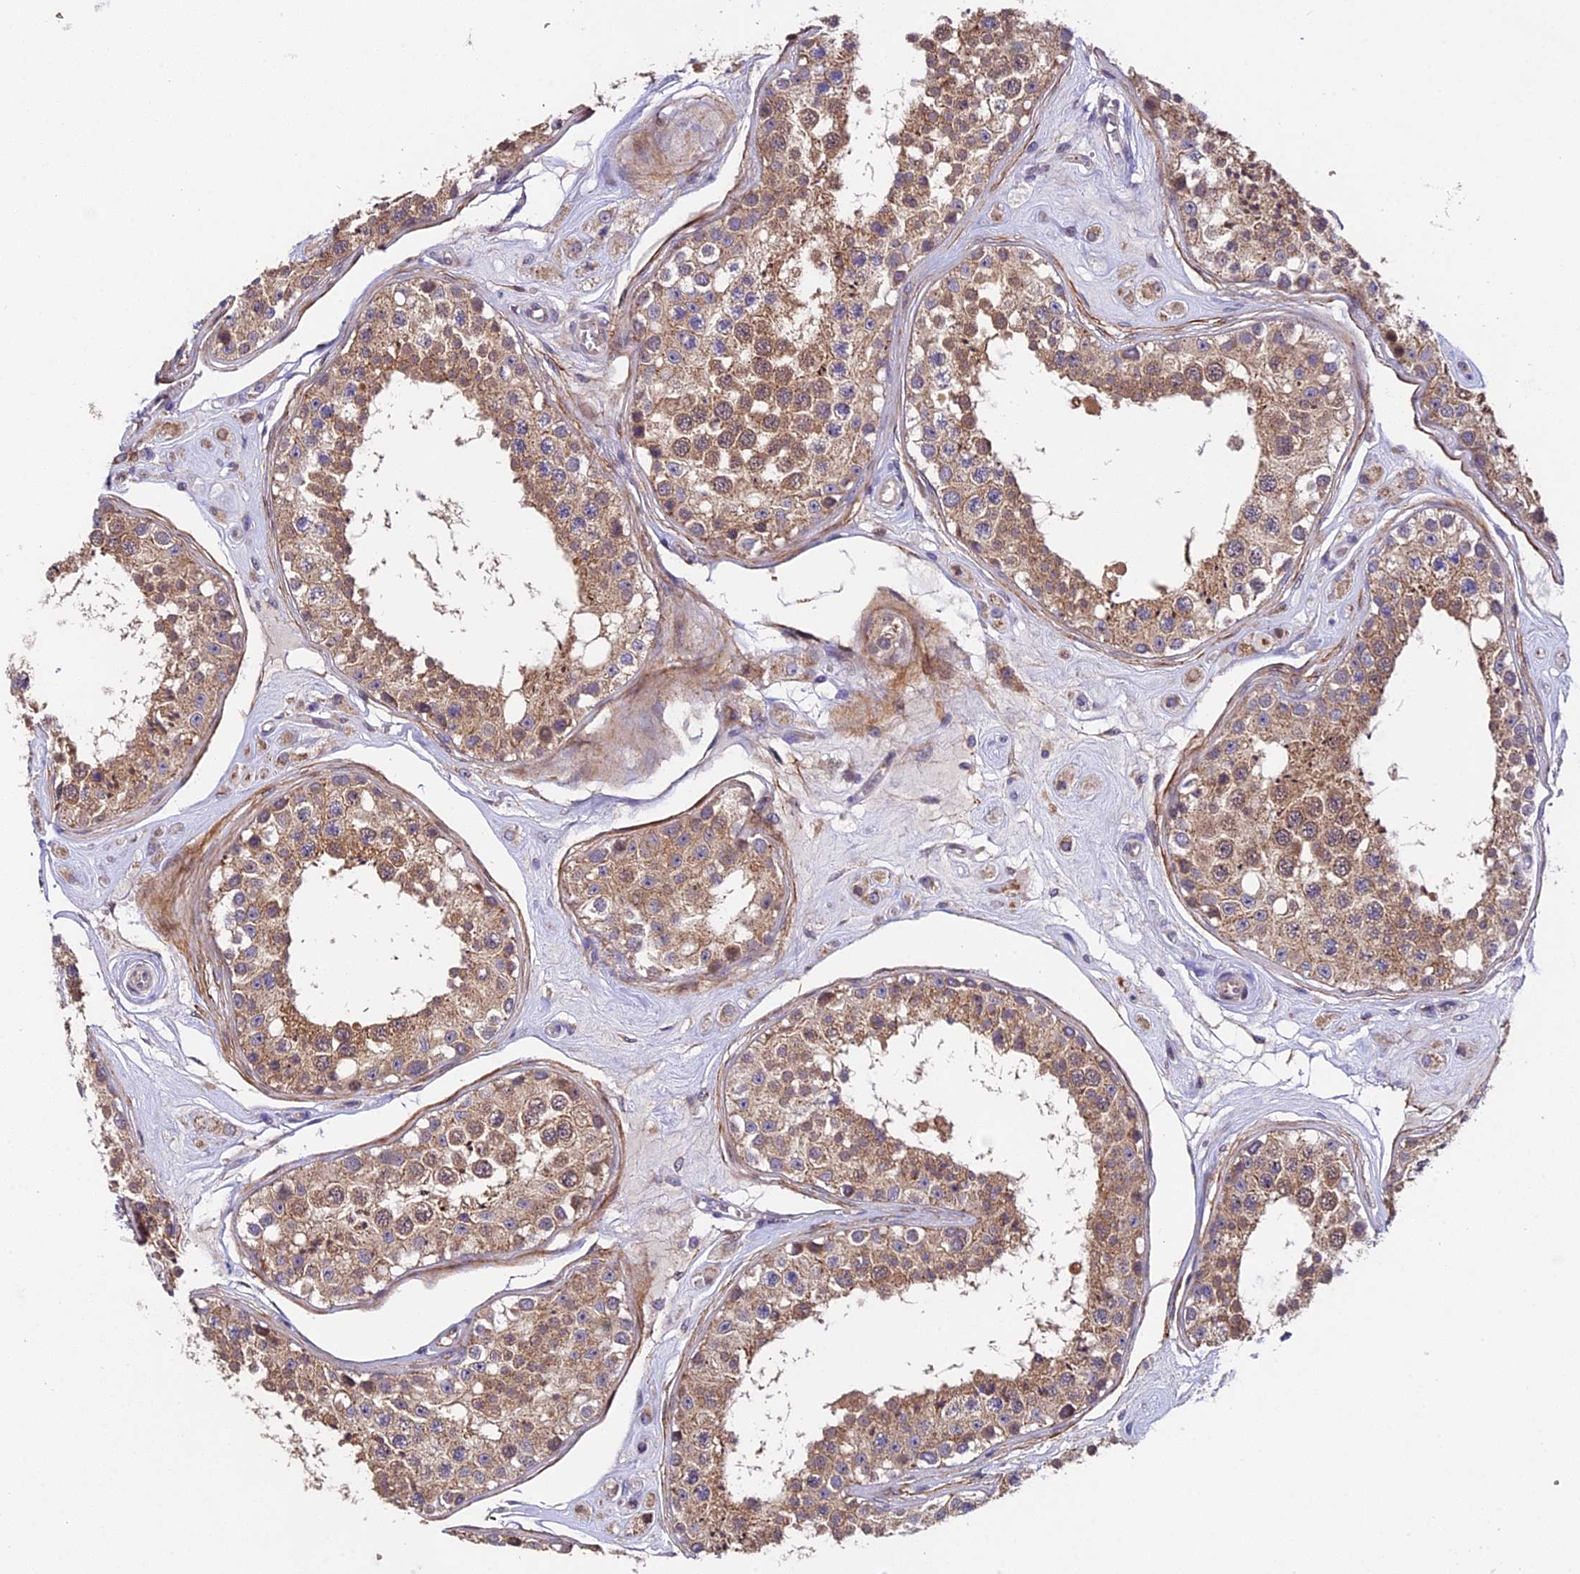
{"staining": {"intensity": "moderate", "quantity": ">75%", "location": "cytoplasmic/membranous"}, "tissue": "testis", "cell_type": "Cells in seminiferous ducts", "image_type": "normal", "snomed": [{"axis": "morphology", "description": "Normal tissue, NOS"}, {"axis": "topography", "description": "Testis"}], "caption": "A photomicrograph showing moderate cytoplasmic/membranous expression in about >75% of cells in seminiferous ducts in normal testis, as visualized by brown immunohistochemical staining.", "gene": "TRMT1", "patient": {"sex": "male", "age": 25}}